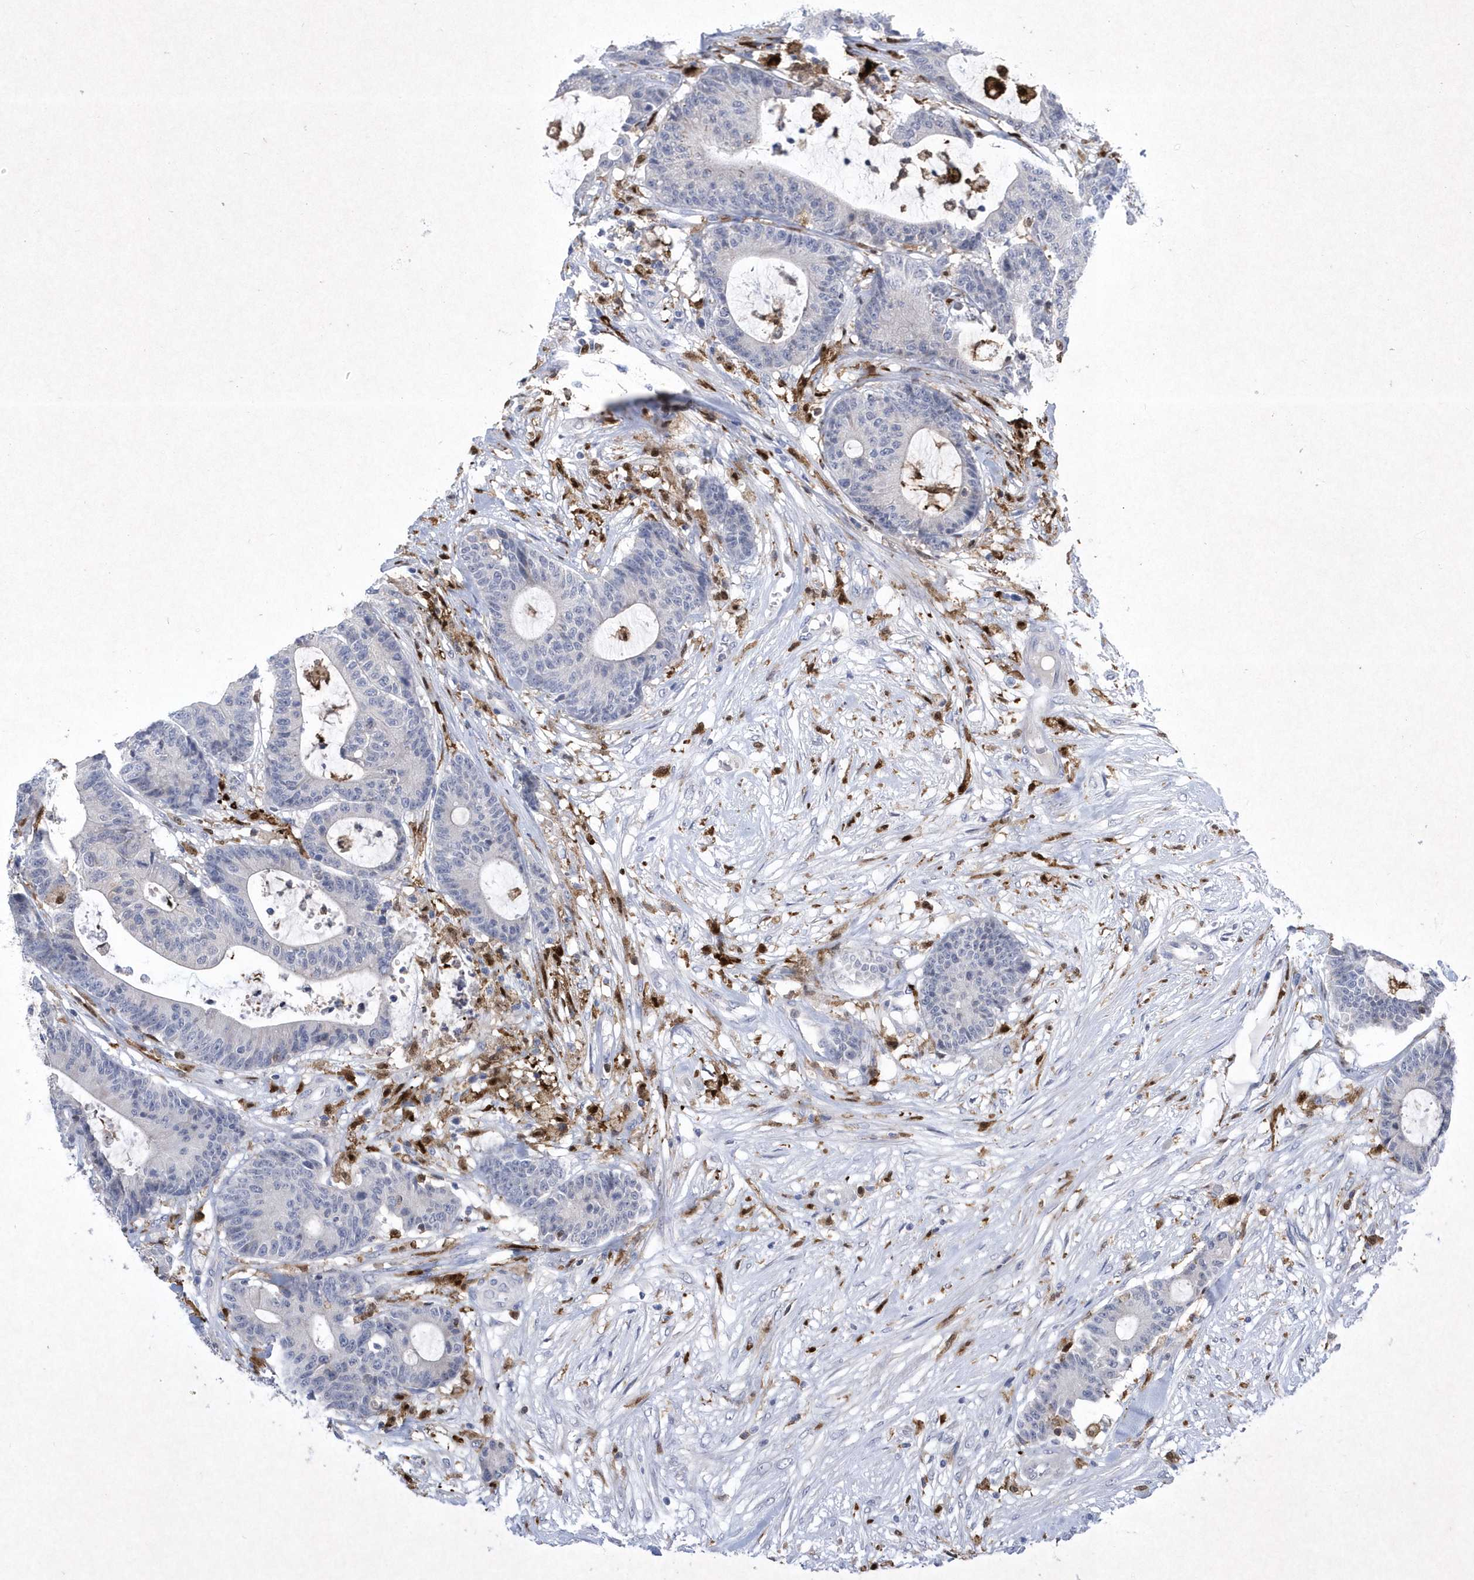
{"staining": {"intensity": "negative", "quantity": "none", "location": "none"}, "tissue": "colorectal cancer", "cell_type": "Tumor cells", "image_type": "cancer", "snomed": [{"axis": "morphology", "description": "Adenocarcinoma, NOS"}, {"axis": "topography", "description": "Colon"}], "caption": "Tumor cells are negative for protein expression in human colorectal cancer.", "gene": "BHLHA15", "patient": {"sex": "female", "age": 84}}